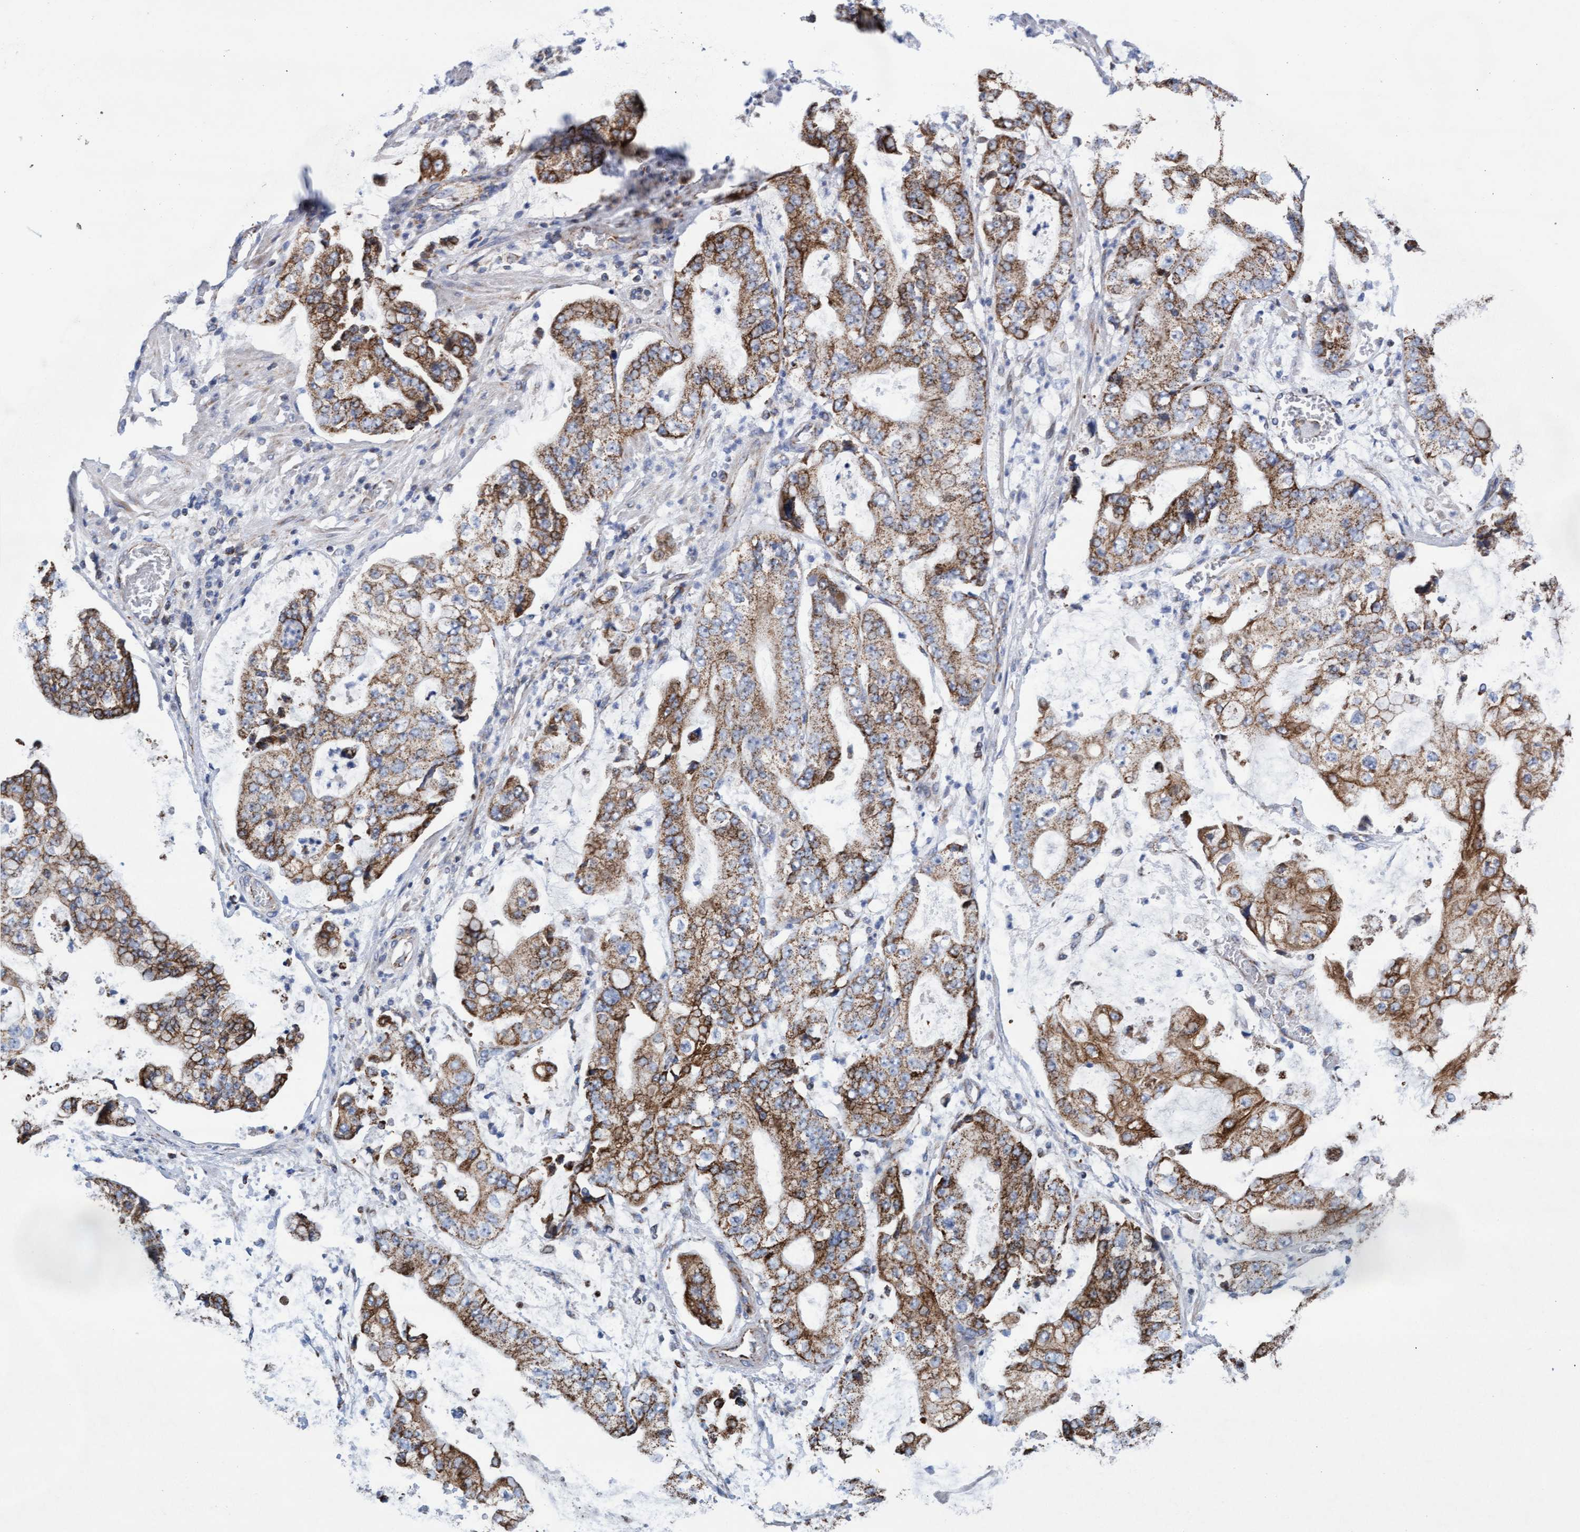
{"staining": {"intensity": "moderate", "quantity": ">75%", "location": "cytoplasmic/membranous"}, "tissue": "stomach cancer", "cell_type": "Tumor cells", "image_type": "cancer", "snomed": [{"axis": "morphology", "description": "Adenocarcinoma, NOS"}, {"axis": "topography", "description": "Stomach"}], "caption": "Protein staining by immunohistochemistry (IHC) demonstrates moderate cytoplasmic/membranous positivity in about >75% of tumor cells in stomach cancer. (DAB IHC, brown staining for protein, blue staining for nuclei).", "gene": "MRPL38", "patient": {"sex": "male", "age": 76}}